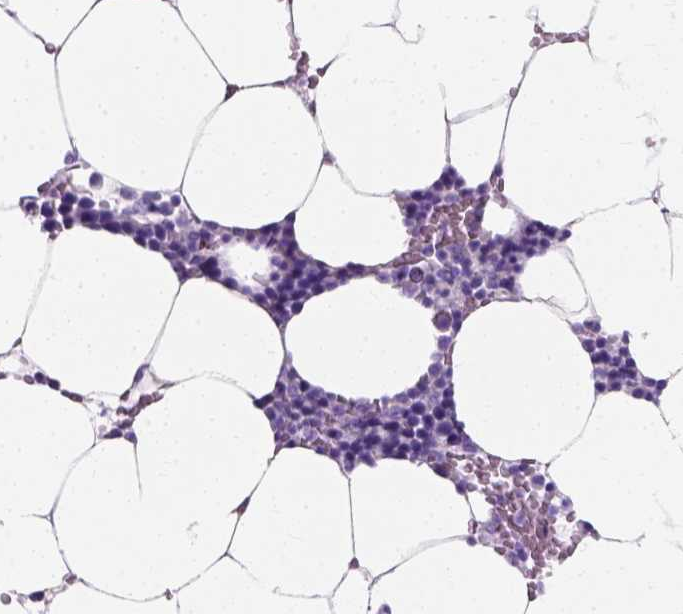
{"staining": {"intensity": "moderate", "quantity": "<25%", "location": "cytoplasmic/membranous"}, "tissue": "bone marrow", "cell_type": "Hematopoietic cells", "image_type": "normal", "snomed": [{"axis": "morphology", "description": "Normal tissue, NOS"}, {"axis": "topography", "description": "Bone marrow"}], "caption": "Moderate cytoplasmic/membranous staining is present in about <25% of hematopoietic cells in benign bone marrow. (IHC, brightfield microscopy, high magnification).", "gene": "MYH15", "patient": {"sex": "female", "age": 52}}